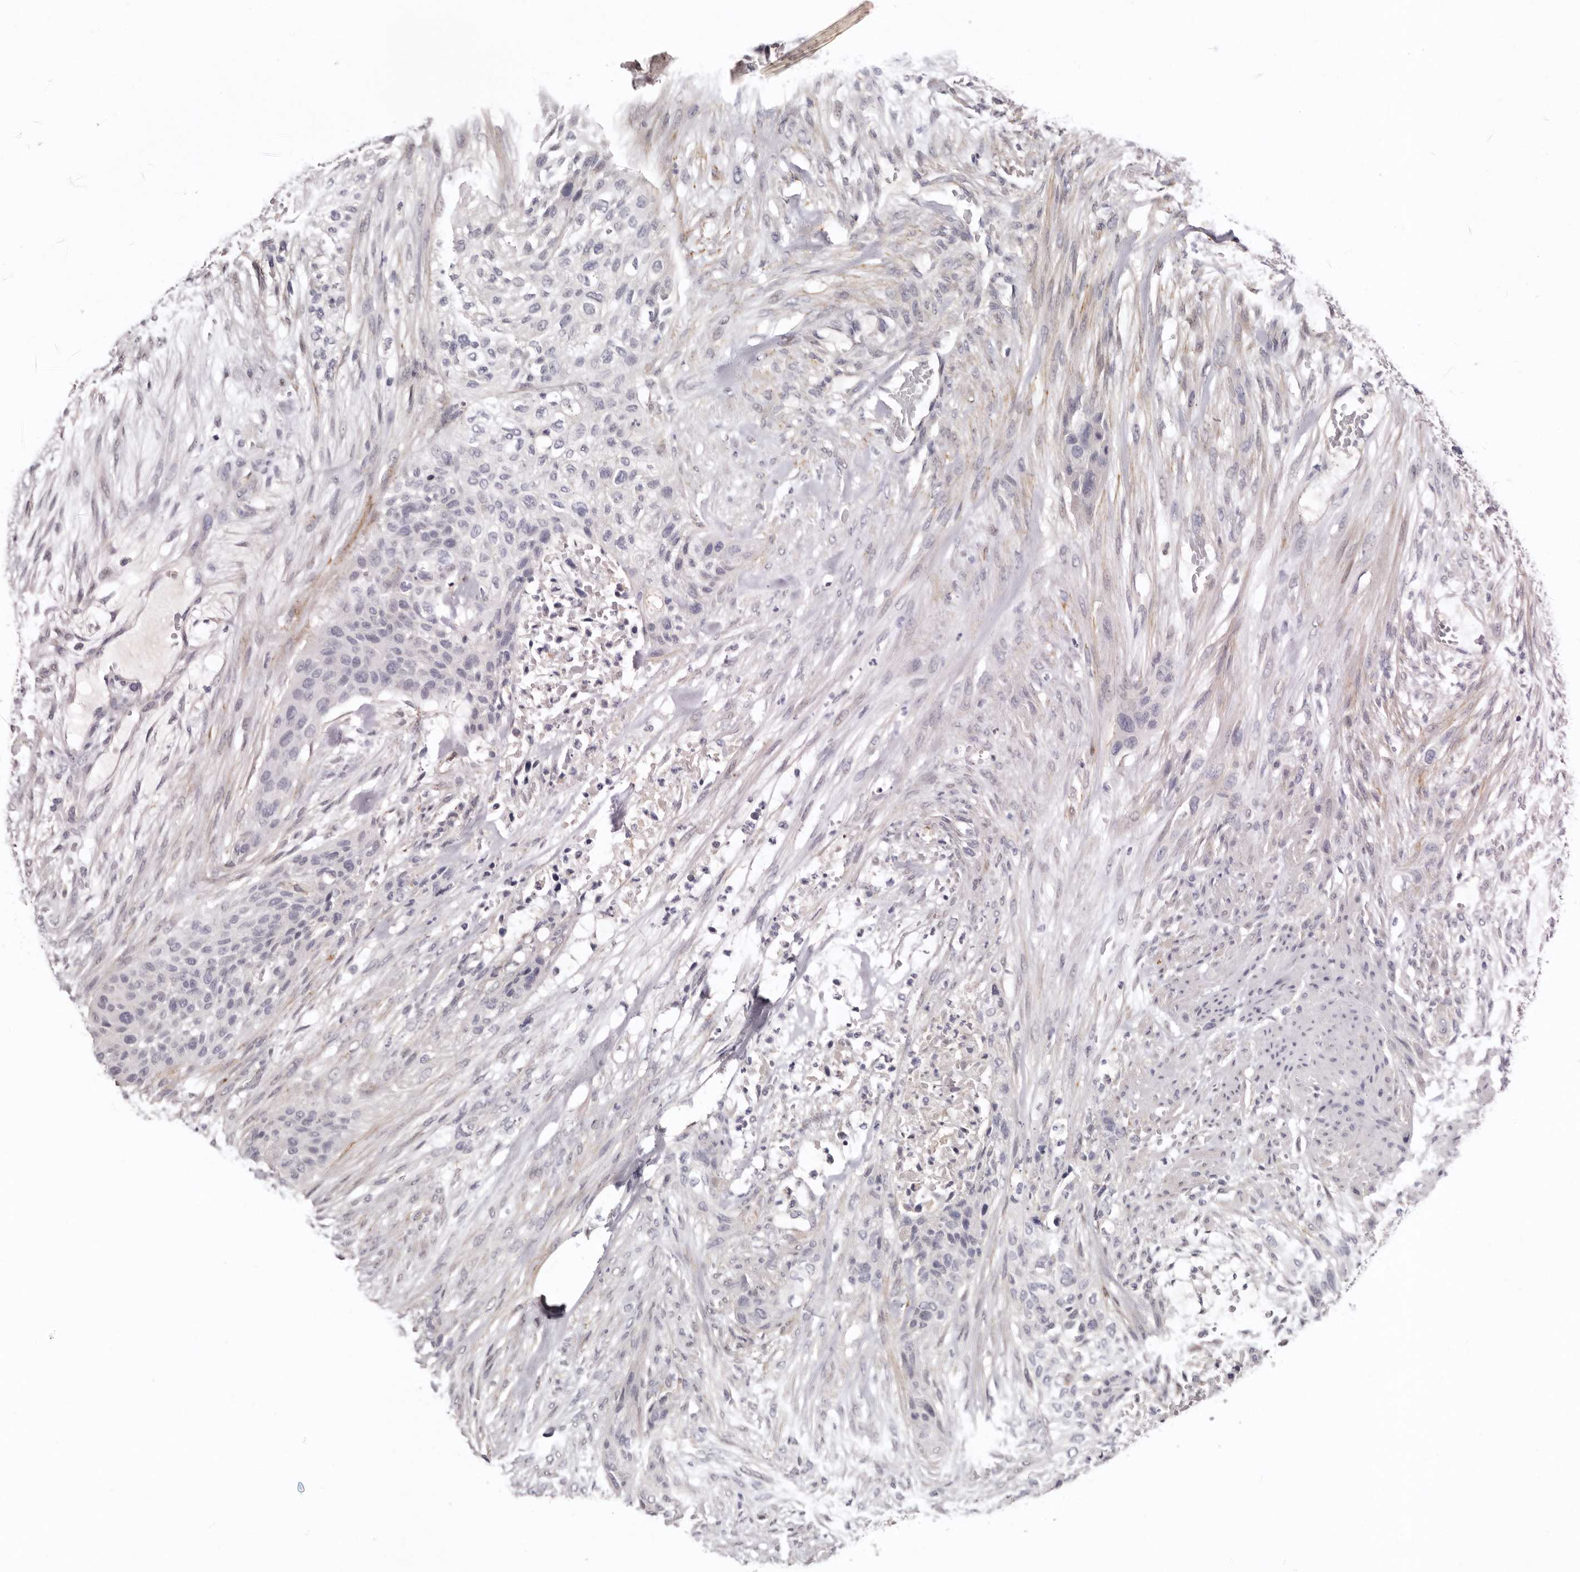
{"staining": {"intensity": "negative", "quantity": "none", "location": "none"}, "tissue": "urothelial cancer", "cell_type": "Tumor cells", "image_type": "cancer", "snomed": [{"axis": "morphology", "description": "Urothelial carcinoma, High grade"}, {"axis": "topography", "description": "Urinary bladder"}], "caption": "IHC histopathology image of neoplastic tissue: urothelial cancer stained with DAB (3,3'-diaminobenzidine) shows no significant protein positivity in tumor cells.", "gene": "LMLN", "patient": {"sex": "male", "age": 35}}